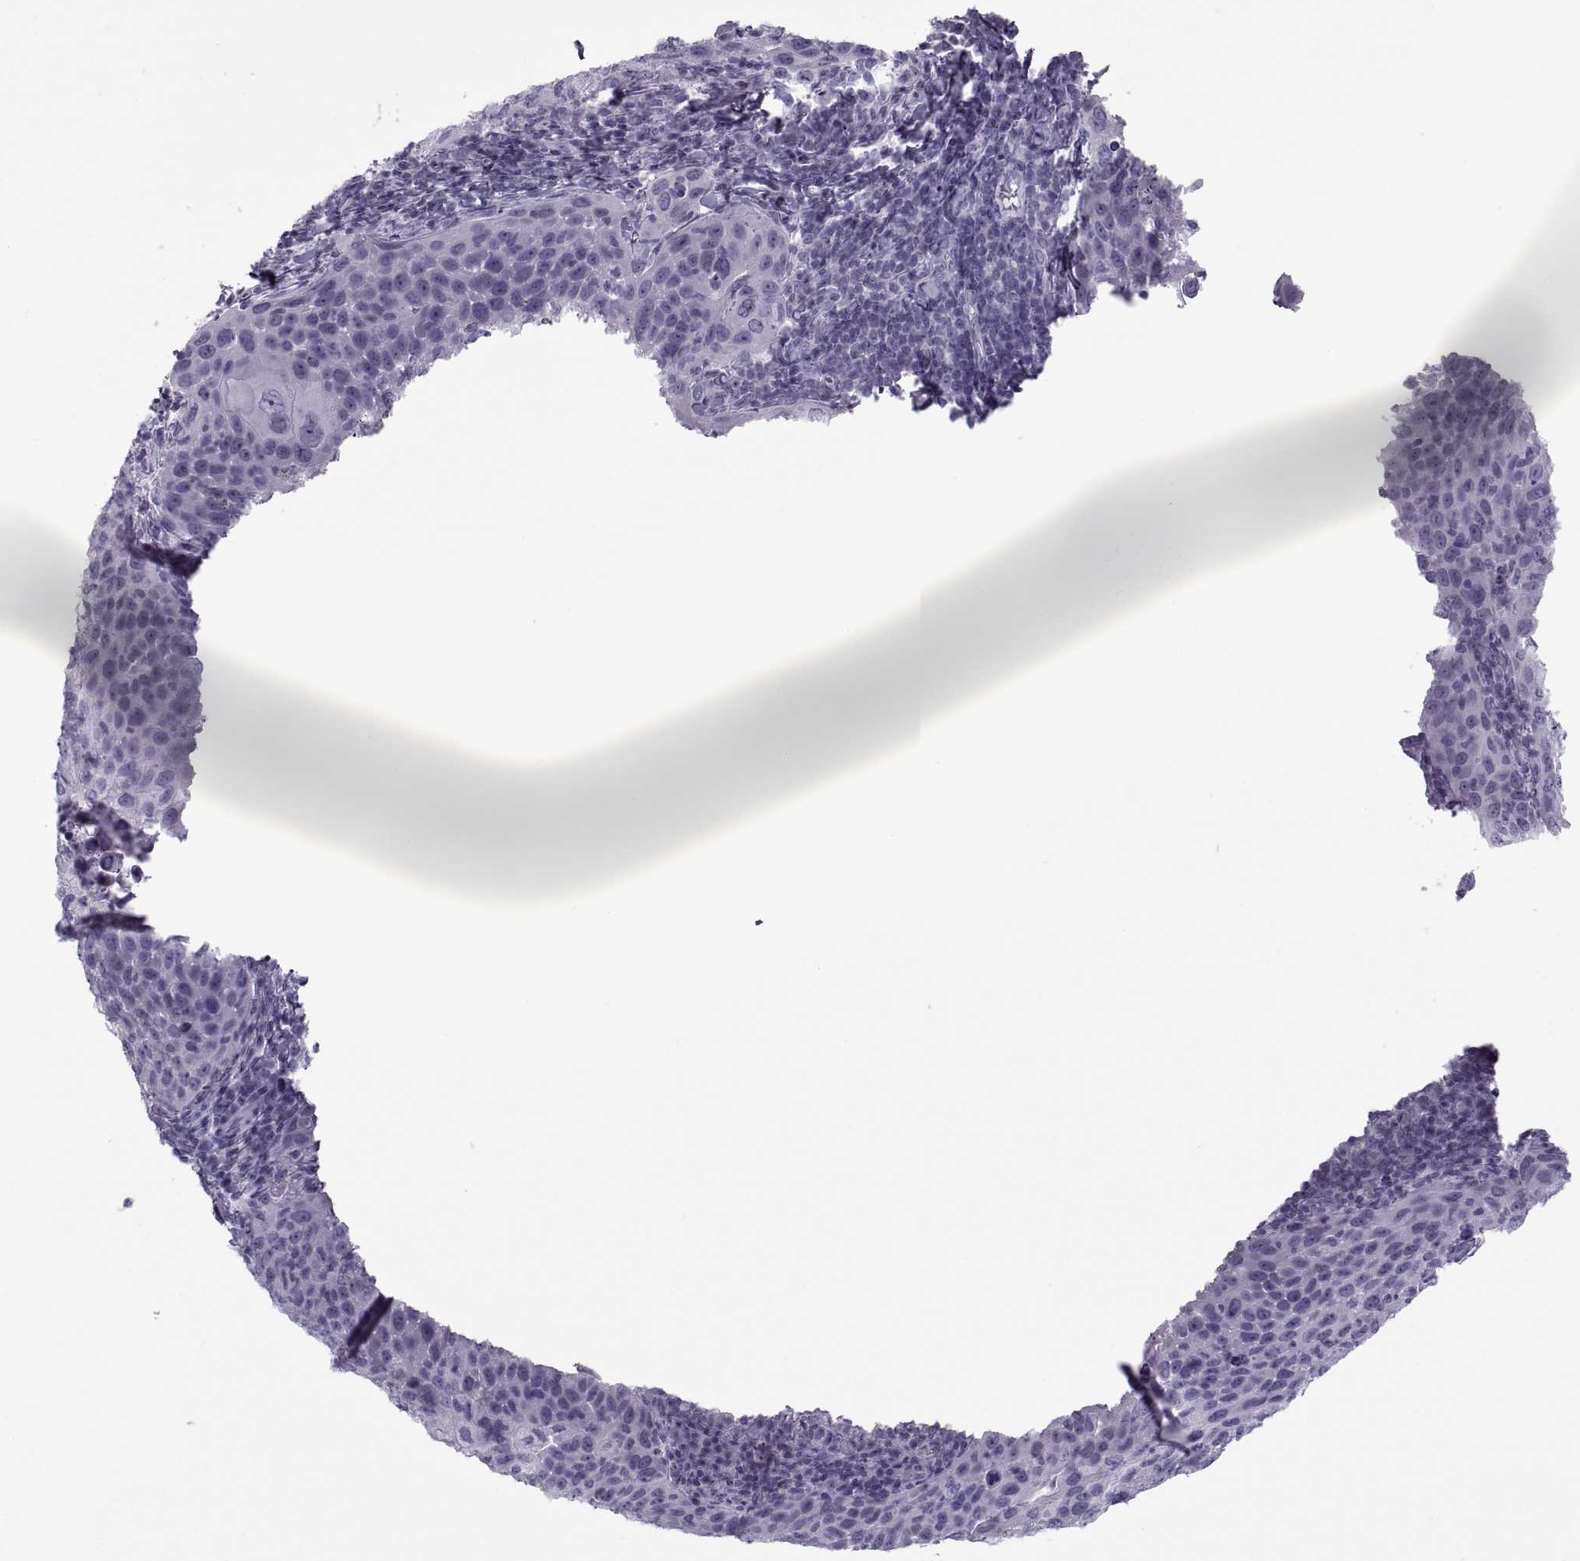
{"staining": {"intensity": "negative", "quantity": "none", "location": "none"}, "tissue": "cervical cancer", "cell_type": "Tumor cells", "image_type": "cancer", "snomed": [{"axis": "morphology", "description": "Squamous cell carcinoma, NOS"}, {"axis": "topography", "description": "Cervix"}], "caption": "This photomicrograph is of squamous cell carcinoma (cervical) stained with immunohistochemistry (IHC) to label a protein in brown with the nuclei are counter-stained blue. There is no staining in tumor cells.", "gene": "RLBP1", "patient": {"sex": "female", "age": 54}}